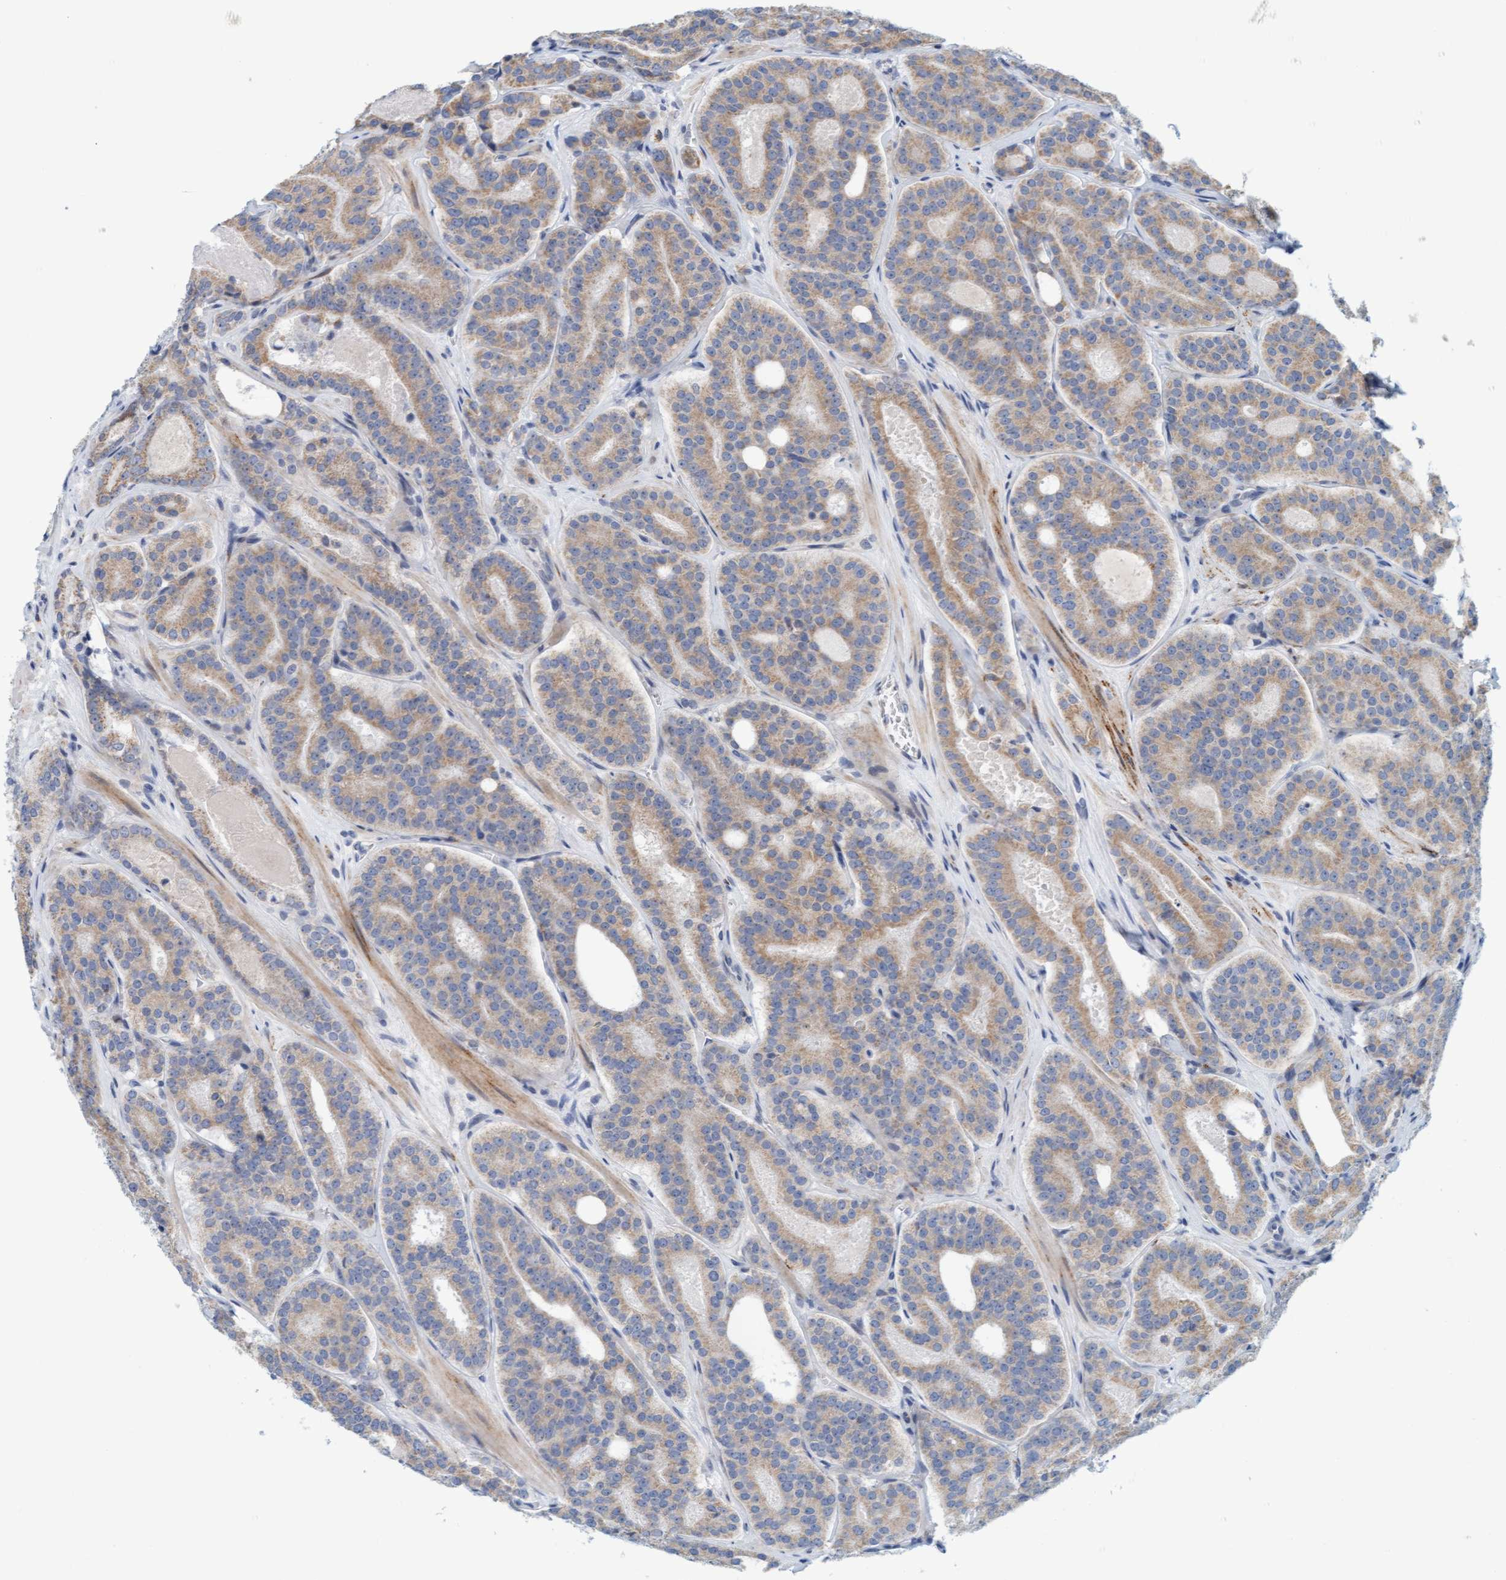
{"staining": {"intensity": "weak", "quantity": "25%-75%", "location": "cytoplasmic/membranous"}, "tissue": "prostate cancer", "cell_type": "Tumor cells", "image_type": "cancer", "snomed": [{"axis": "morphology", "description": "Adenocarcinoma, High grade"}, {"axis": "topography", "description": "Prostate"}], "caption": "Human prostate high-grade adenocarcinoma stained for a protein (brown) reveals weak cytoplasmic/membranous positive expression in about 25%-75% of tumor cells.", "gene": "ZC3H3", "patient": {"sex": "male", "age": 60}}